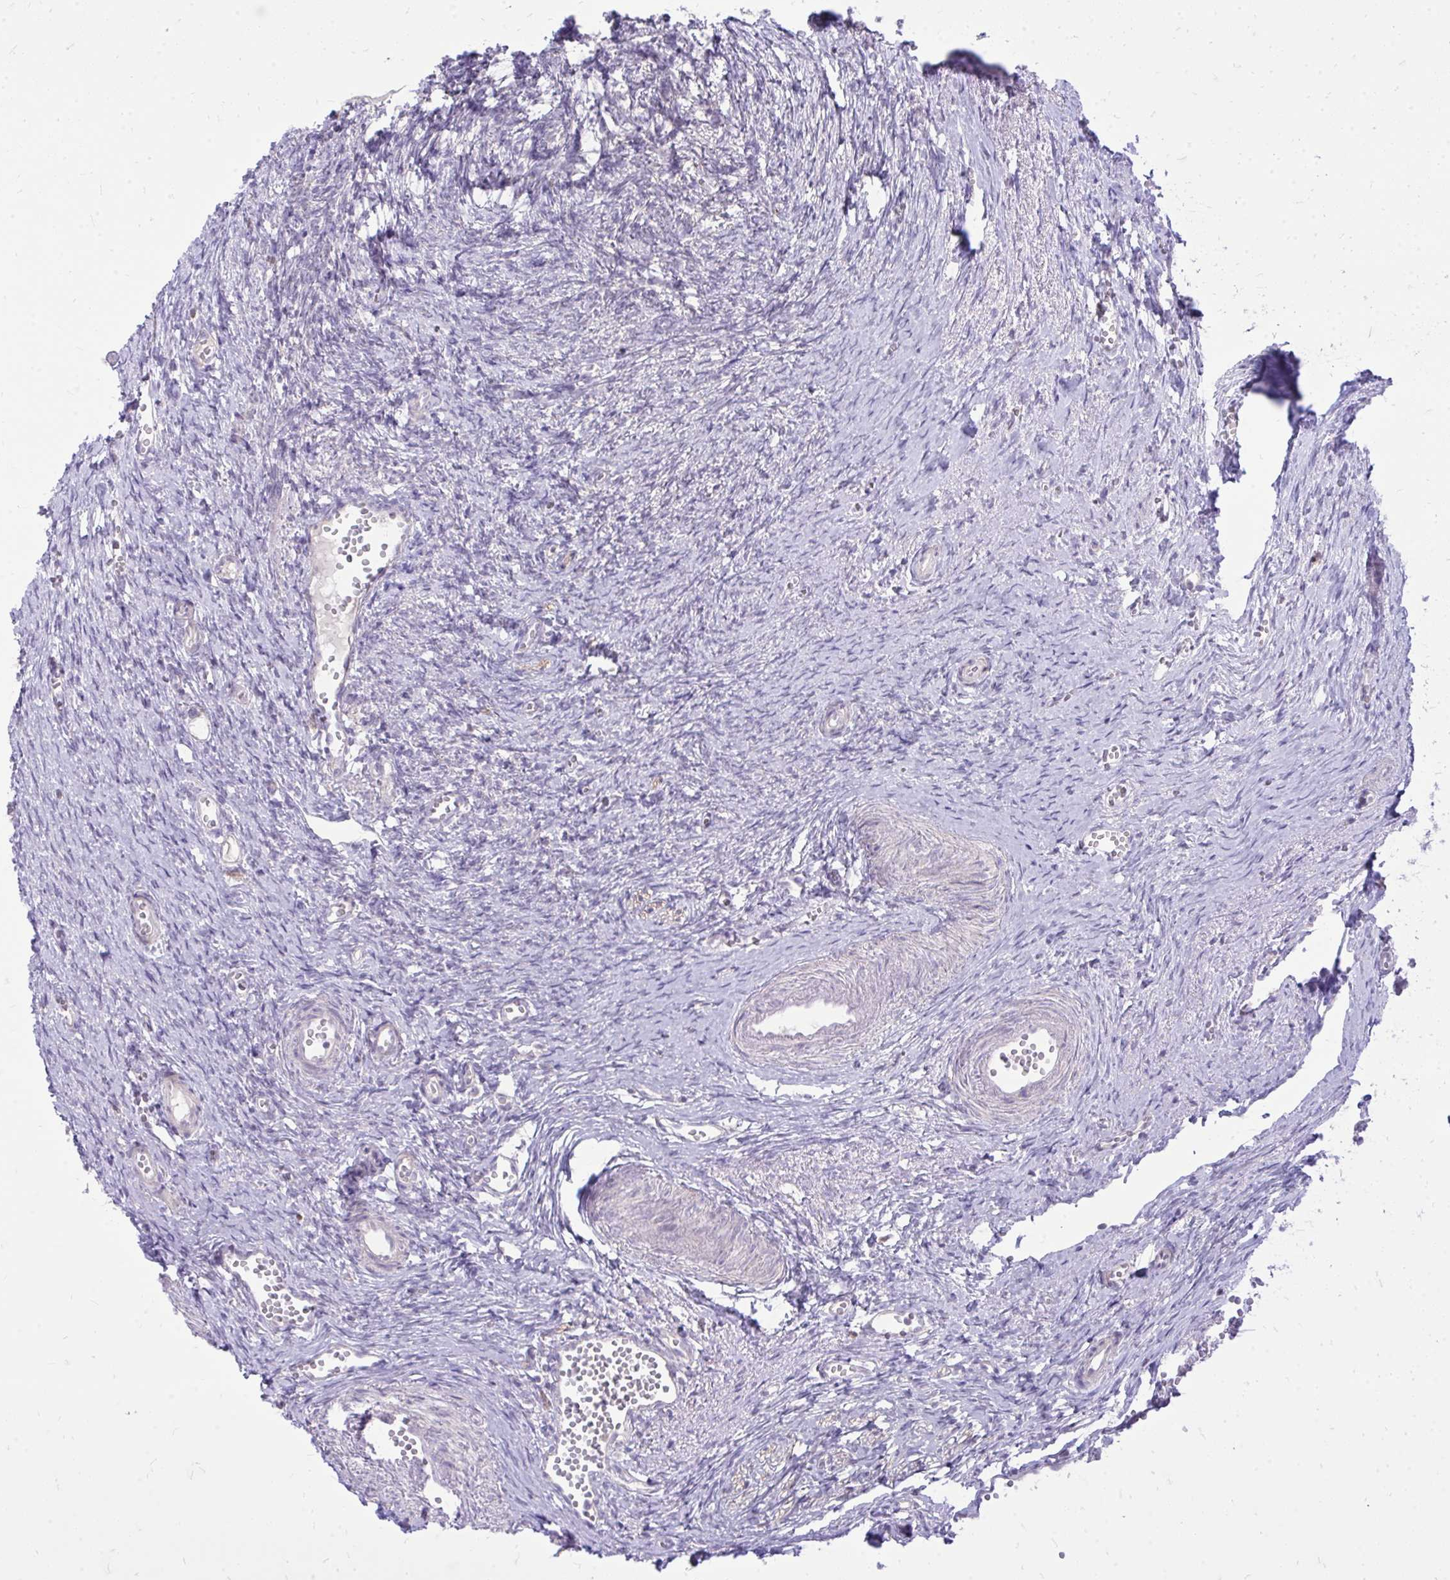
{"staining": {"intensity": "moderate", "quantity": ">75%", "location": "cytoplasmic/membranous"}, "tissue": "ovary", "cell_type": "Follicle cells", "image_type": "normal", "snomed": [{"axis": "morphology", "description": "Normal tissue, NOS"}, {"axis": "topography", "description": "Ovary"}], "caption": "A medium amount of moderate cytoplasmic/membranous expression is appreciated in approximately >75% of follicle cells in benign ovary.", "gene": "SPTBN2", "patient": {"sex": "female", "age": 41}}